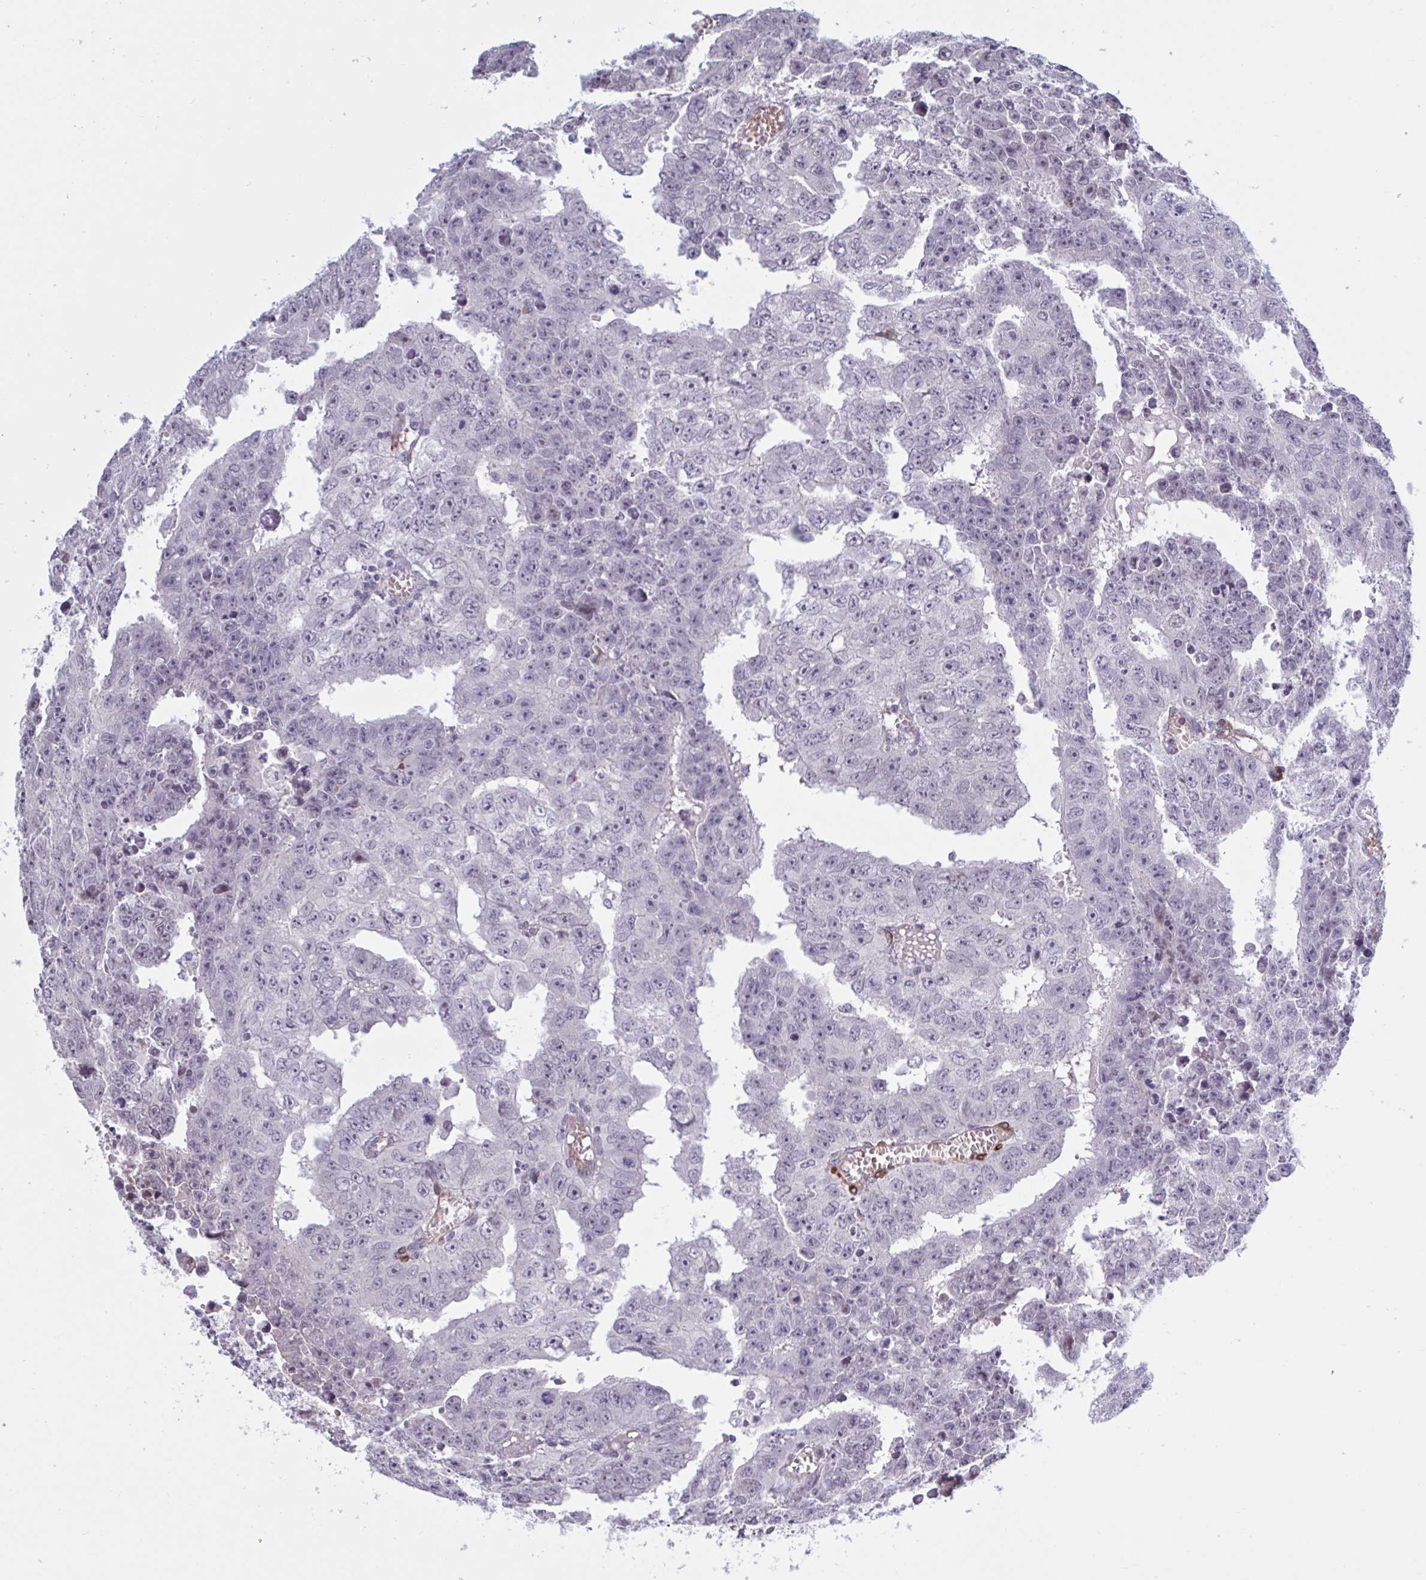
{"staining": {"intensity": "negative", "quantity": "none", "location": "none"}, "tissue": "testis cancer", "cell_type": "Tumor cells", "image_type": "cancer", "snomed": [{"axis": "morphology", "description": "Carcinoma, Embryonal, NOS"}, {"axis": "morphology", "description": "Teratoma, malignant, NOS"}, {"axis": "topography", "description": "Testis"}], "caption": "Immunohistochemistry histopathology image of human testis cancer (embryonal carcinoma) stained for a protein (brown), which shows no positivity in tumor cells.", "gene": "HSD11B2", "patient": {"sex": "male", "age": 24}}